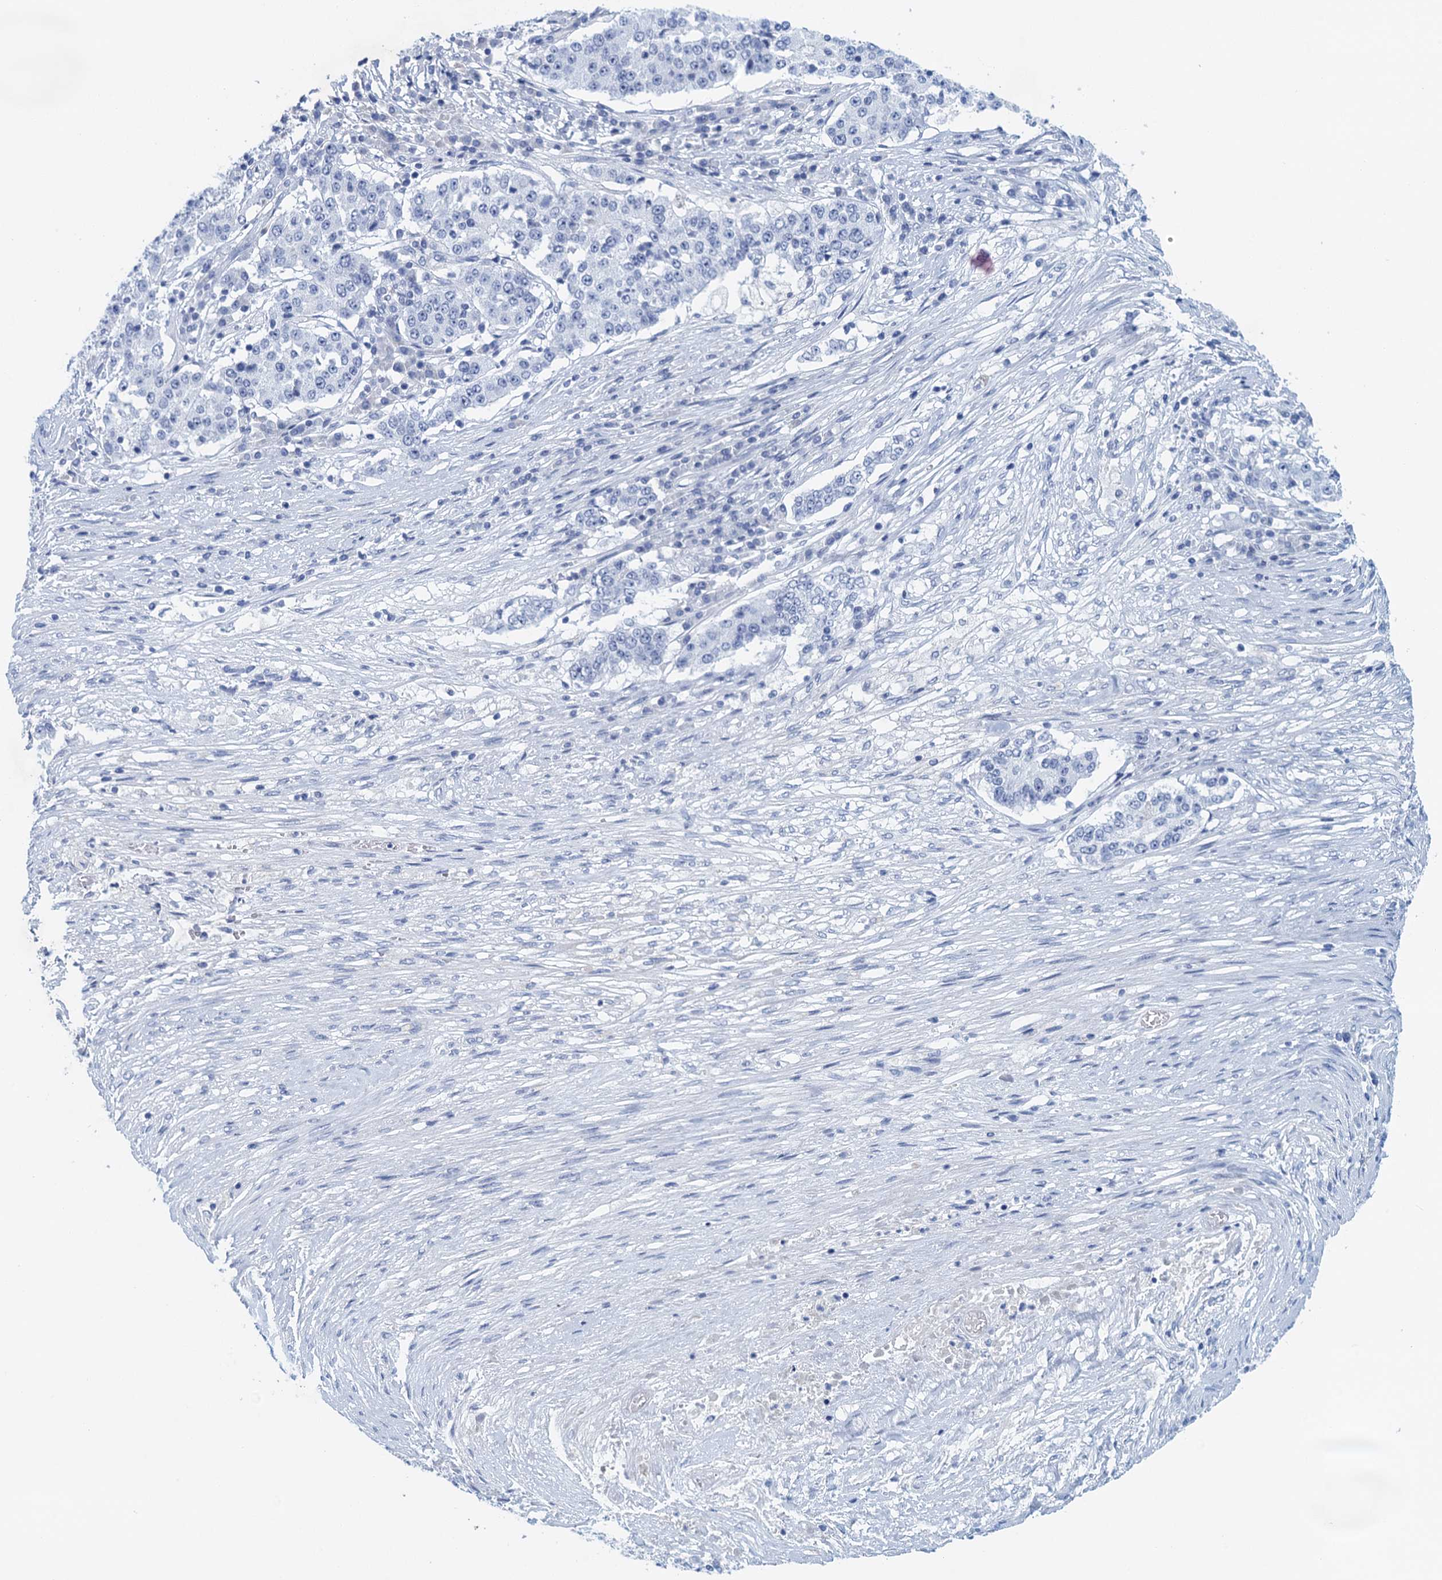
{"staining": {"intensity": "negative", "quantity": "none", "location": "none"}, "tissue": "stomach cancer", "cell_type": "Tumor cells", "image_type": "cancer", "snomed": [{"axis": "morphology", "description": "Adenocarcinoma, NOS"}, {"axis": "topography", "description": "Stomach"}], "caption": "High power microscopy micrograph of an immunohistochemistry (IHC) image of stomach adenocarcinoma, revealing no significant positivity in tumor cells.", "gene": "CYP51A1", "patient": {"sex": "male", "age": 59}}